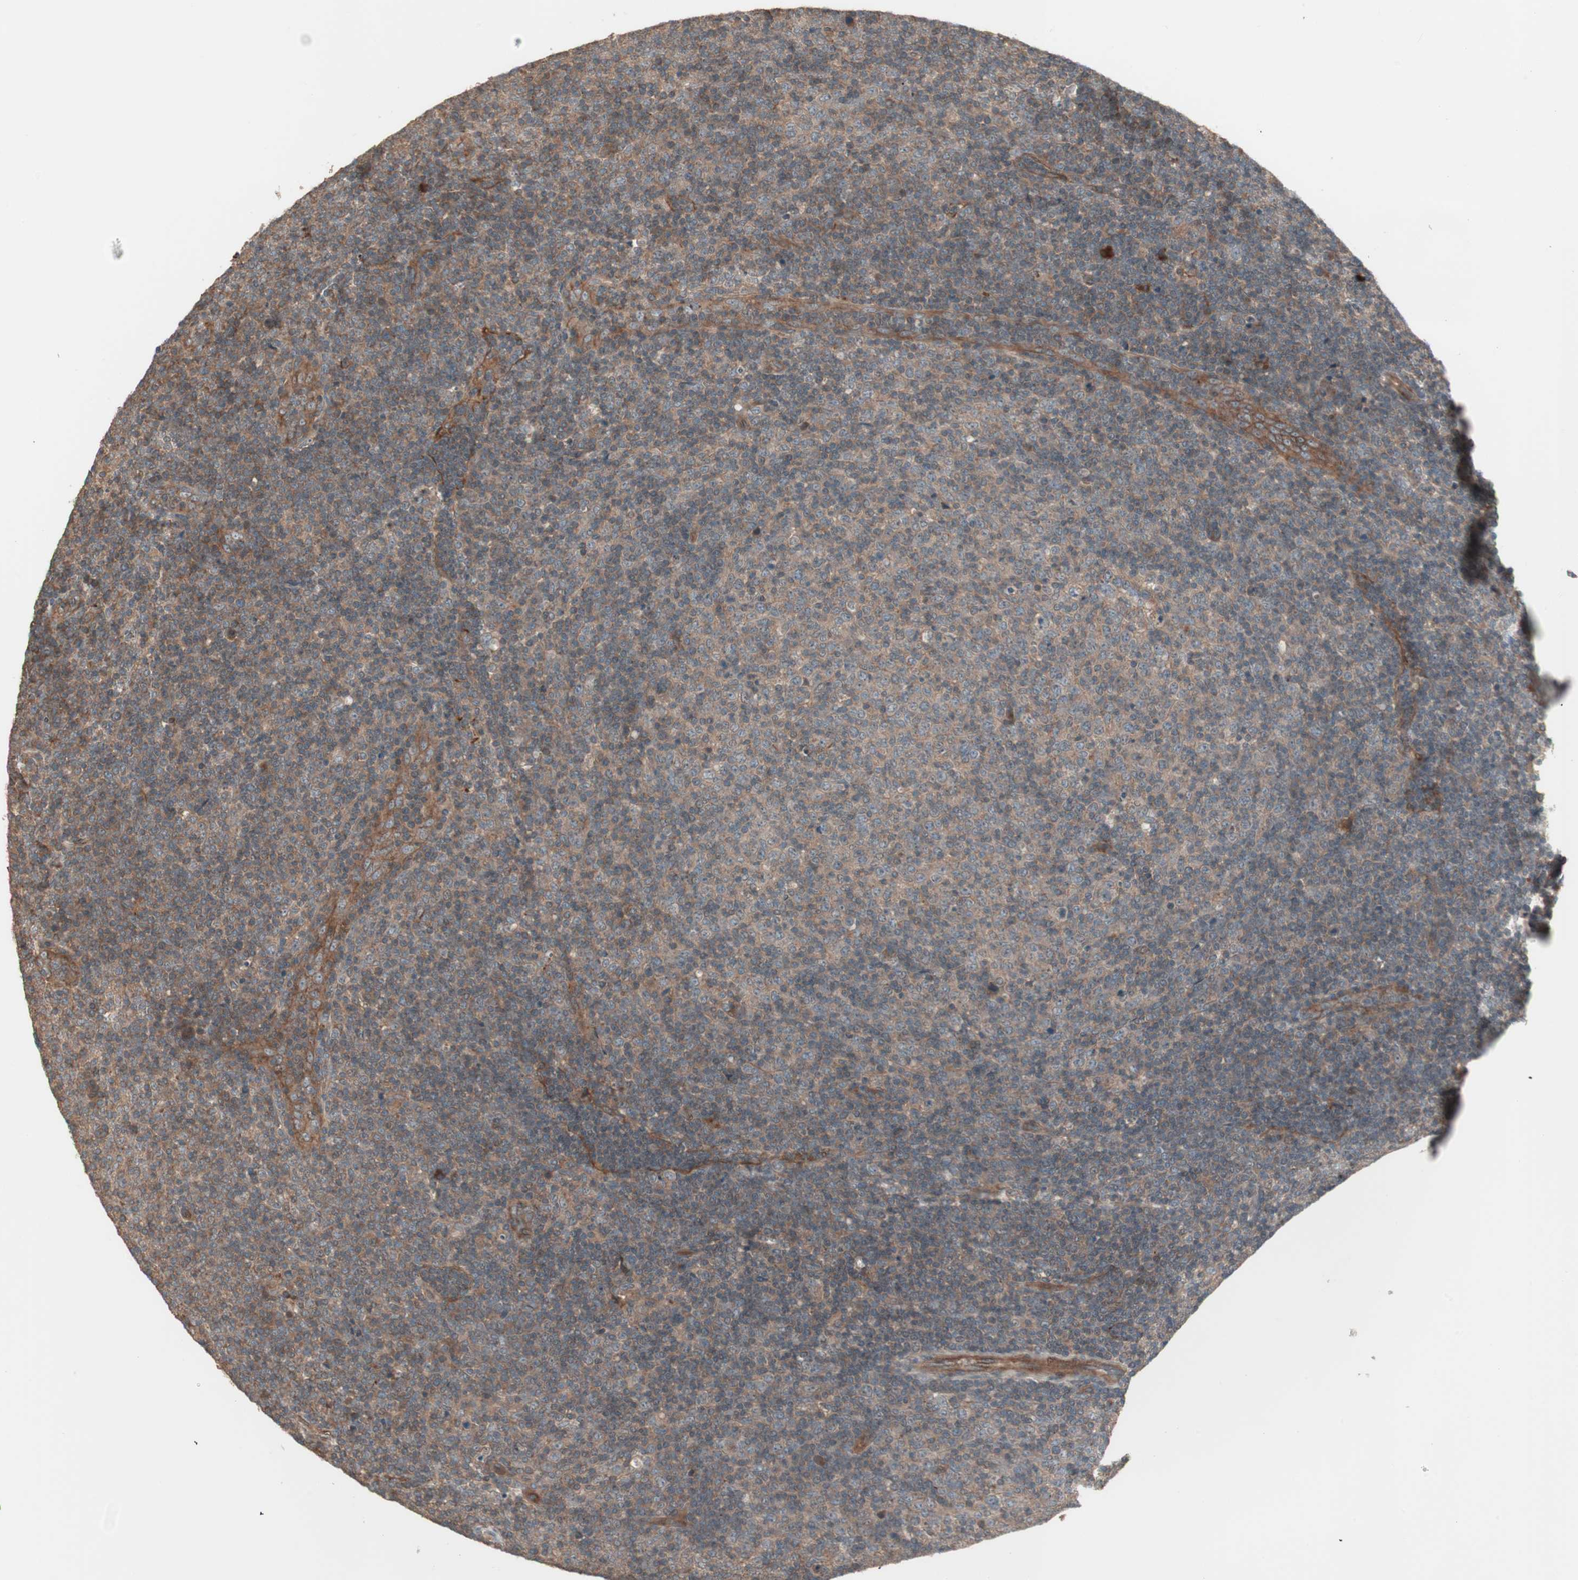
{"staining": {"intensity": "moderate", "quantity": ">75%", "location": "cytoplasmic/membranous"}, "tissue": "lymphoma", "cell_type": "Tumor cells", "image_type": "cancer", "snomed": [{"axis": "morphology", "description": "Malignant lymphoma, non-Hodgkin's type, Low grade"}, {"axis": "topography", "description": "Lymph node"}], "caption": "Immunohistochemical staining of malignant lymphoma, non-Hodgkin's type (low-grade) displays medium levels of moderate cytoplasmic/membranous staining in about >75% of tumor cells.", "gene": "TFPI", "patient": {"sex": "male", "age": 70}}